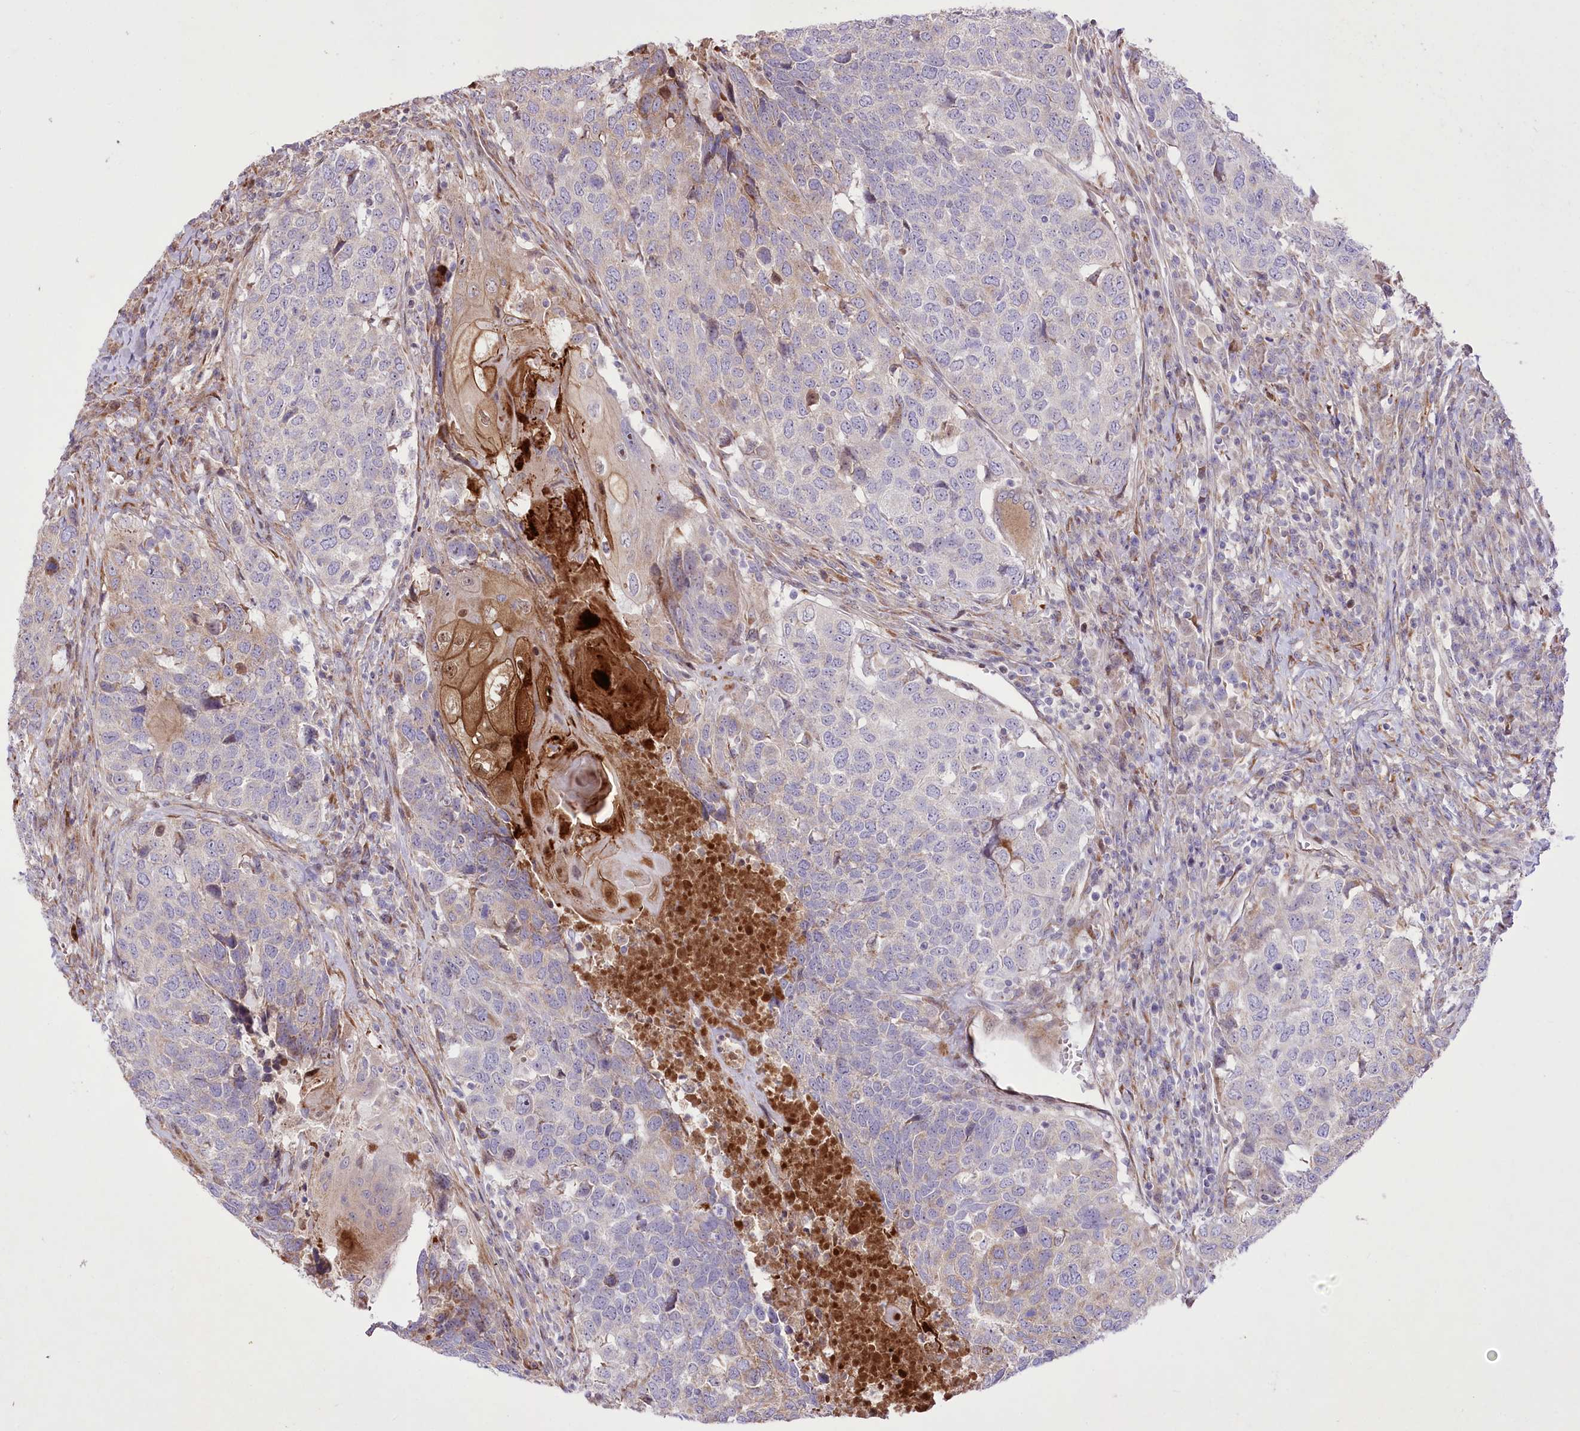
{"staining": {"intensity": "negative", "quantity": "none", "location": "none"}, "tissue": "head and neck cancer", "cell_type": "Tumor cells", "image_type": "cancer", "snomed": [{"axis": "morphology", "description": "Squamous cell carcinoma, NOS"}, {"axis": "topography", "description": "Head-Neck"}], "caption": "A photomicrograph of human squamous cell carcinoma (head and neck) is negative for staining in tumor cells.", "gene": "RNF24", "patient": {"sex": "male", "age": 66}}